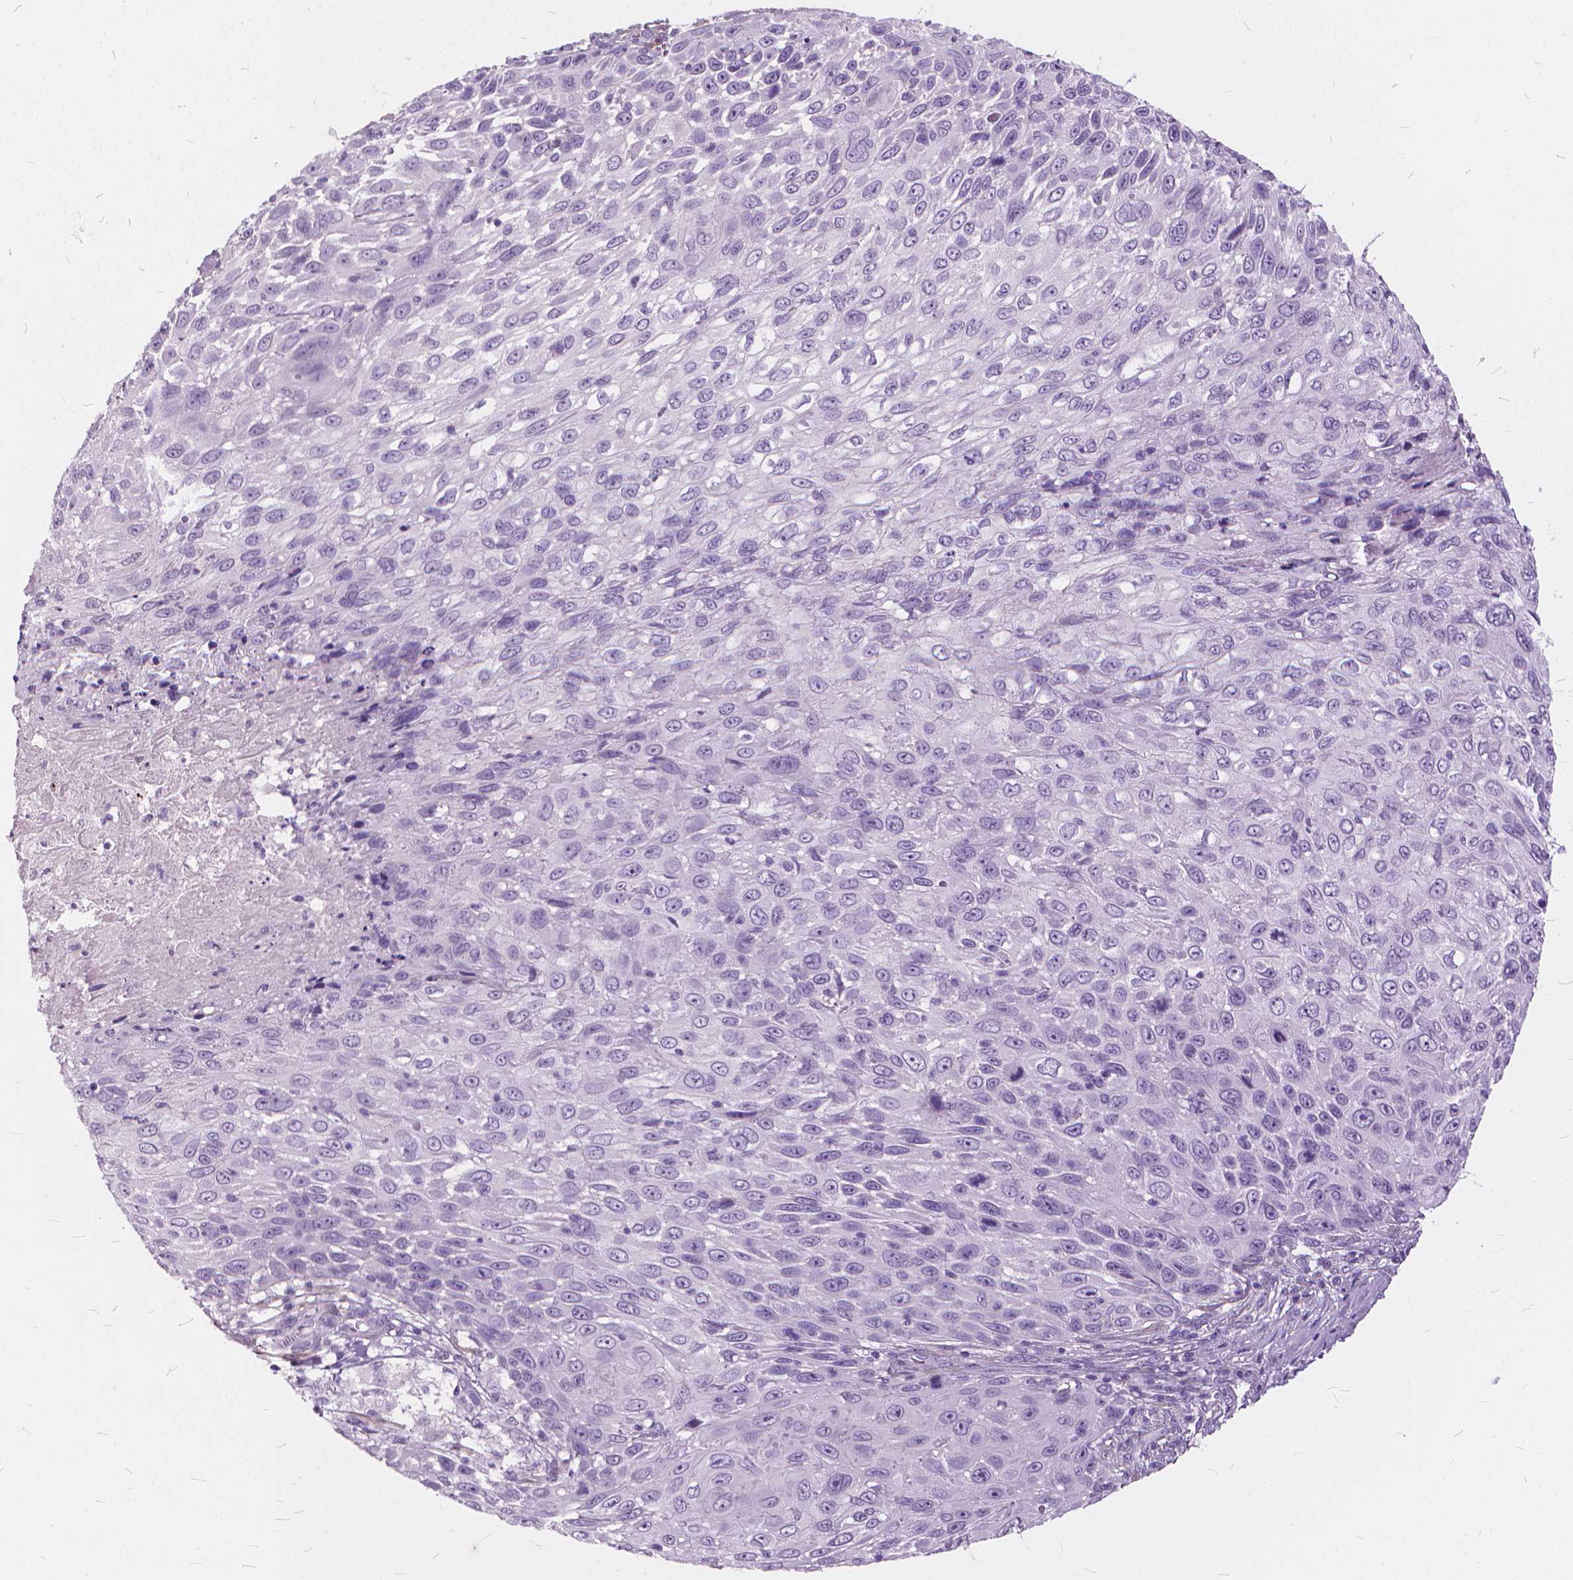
{"staining": {"intensity": "negative", "quantity": "none", "location": "none"}, "tissue": "skin cancer", "cell_type": "Tumor cells", "image_type": "cancer", "snomed": [{"axis": "morphology", "description": "Squamous cell carcinoma, NOS"}, {"axis": "topography", "description": "Skin"}], "caption": "This is an immunohistochemistry (IHC) histopathology image of squamous cell carcinoma (skin). There is no expression in tumor cells.", "gene": "DNM1", "patient": {"sex": "male", "age": 92}}